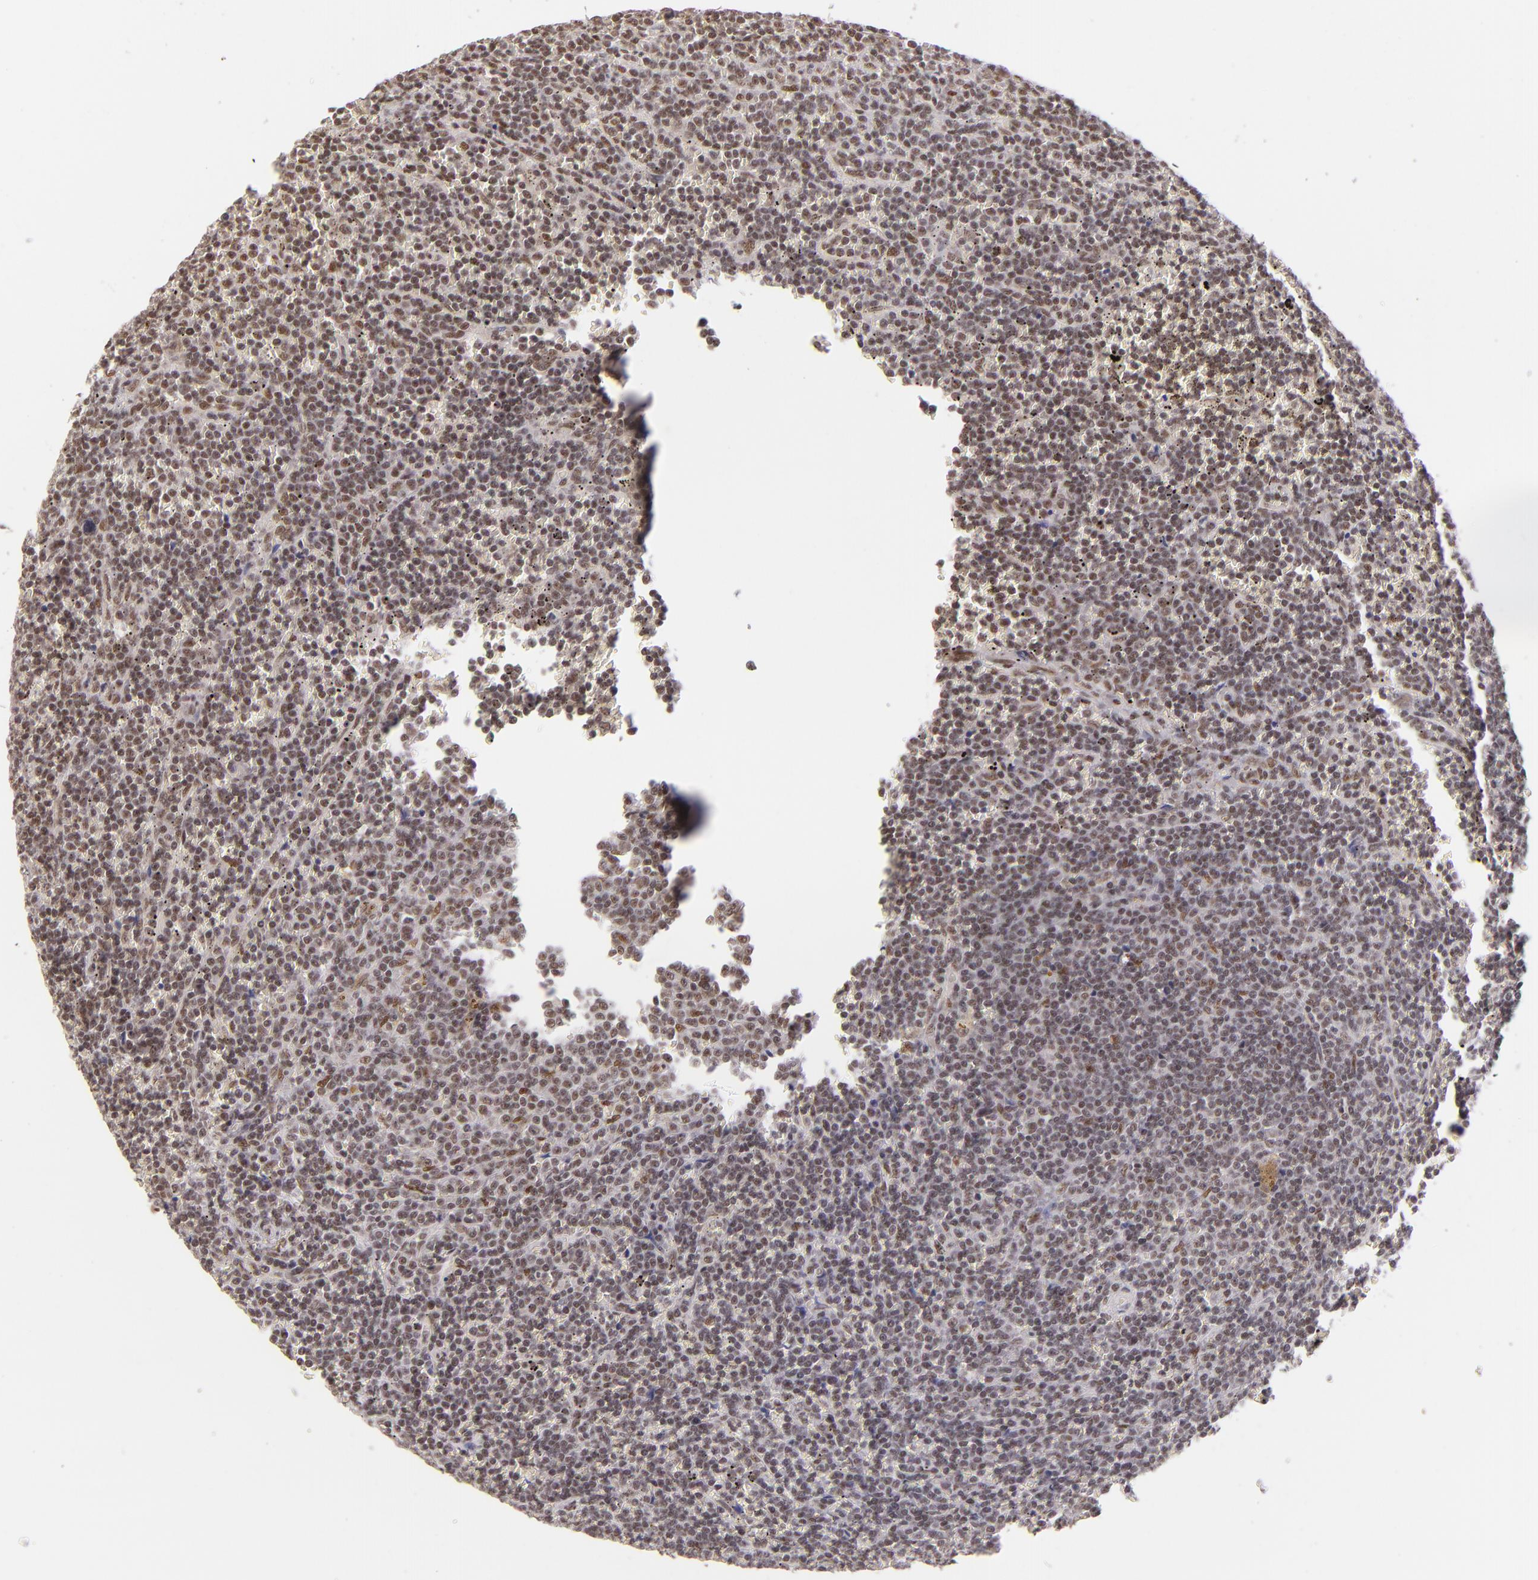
{"staining": {"intensity": "moderate", "quantity": ">75%", "location": "nuclear"}, "tissue": "lymphoma", "cell_type": "Tumor cells", "image_type": "cancer", "snomed": [{"axis": "morphology", "description": "Malignant lymphoma, non-Hodgkin's type, Low grade"}, {"axis": "topography", "description": "Spleen"}], "caption": "Tumor cells demonstrate moderate nuclear expression in about >75% of cells in lymphoma. The staining was performed using DAB (3,3'-diaminobenzidine), with brown indicating positive protein expression. Nuclei are stained blue with hematoxylin.", "gene": "ZNF148", "patient": {"sex": "male", "age": 80}}